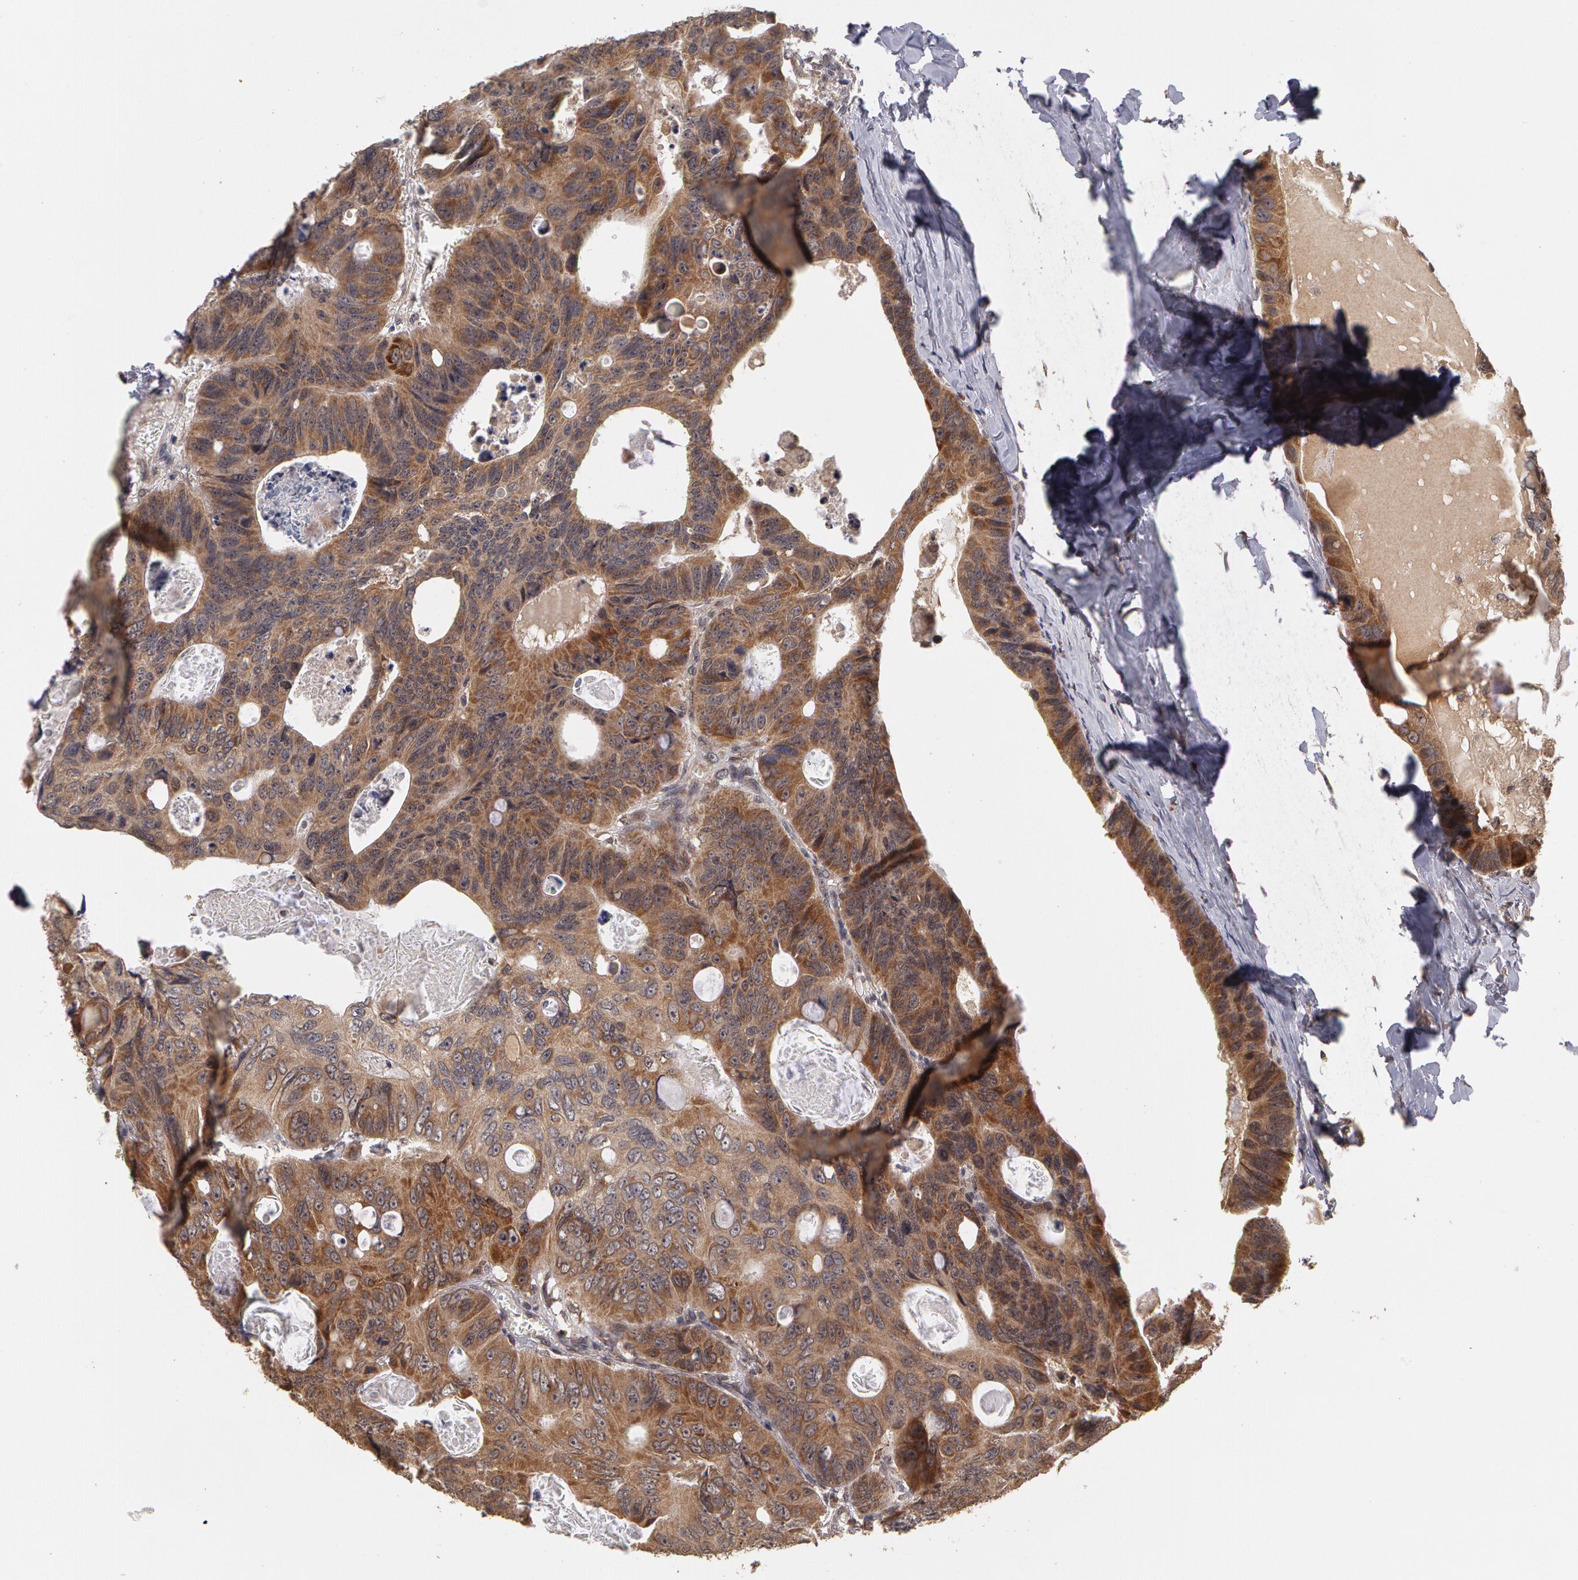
{"staining": {"intensity": "strong", "quantity": ">75%", "location": "cytoplasmic/membranous"}, "tissue": "colorectal cancer", "cell_type": "Tumor cells", "image_type": "cancer", "snomed": [{"axis": "morphology", "description": "Adenocarcinoma, NOS"}, {"axis": "topography", "description": "Colon"}], "caption": "IHC (DAB (3,3'-diaminobenzidine)) staining of adenocarcinoma (colorectal) reveals strong cytoplasmic/membranous protein staining in about >75% of tumor cells.", "gene": "GLIS1", "patient": {"sex": "female", "age": 55}}